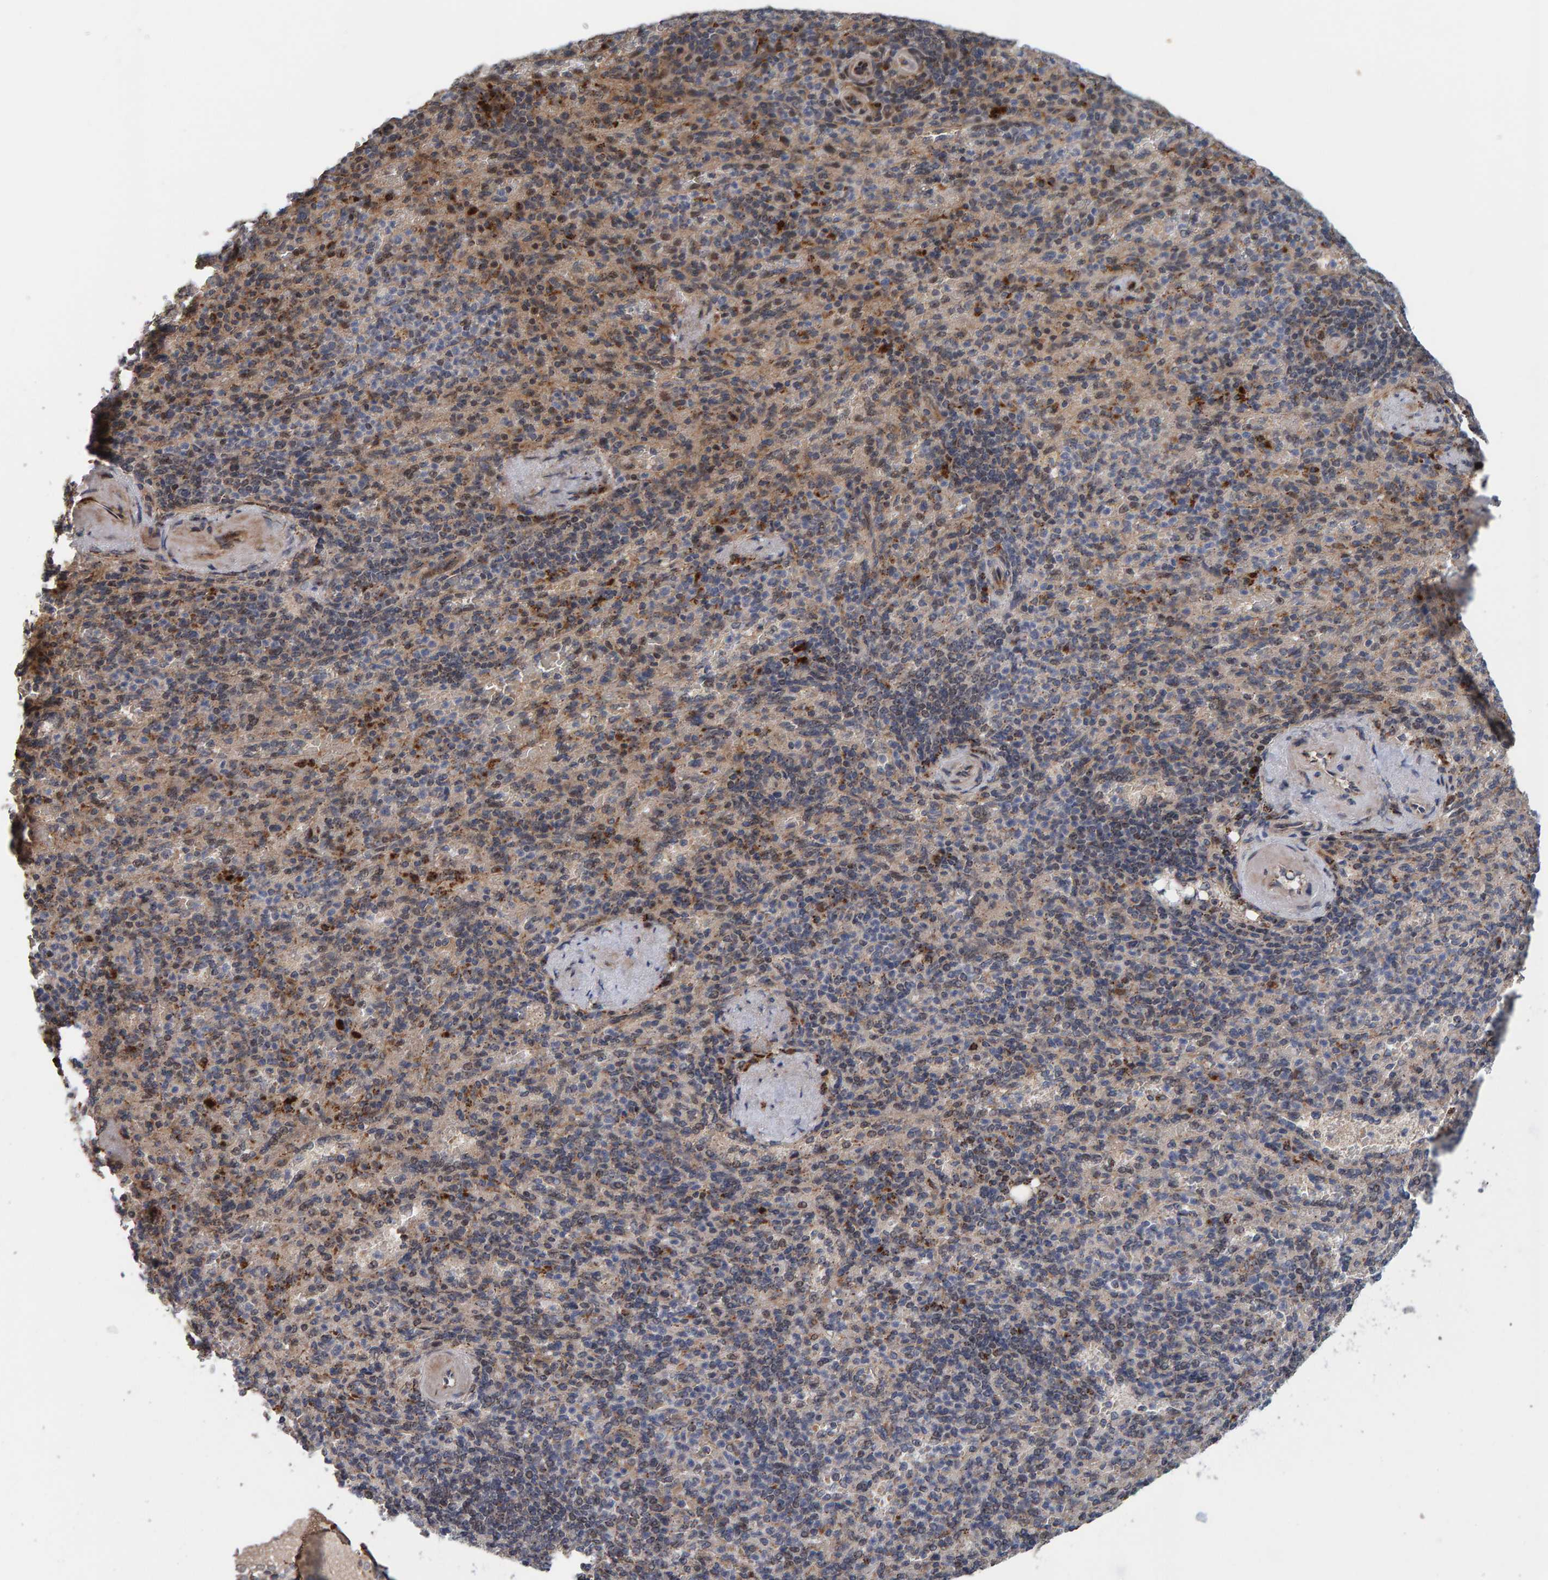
{"staining": {"intensity": "weak", "quantity": "25%-75%", "location": "cytoplasmic/membranous"}, "tissue": "spleen", "cell_type": "Cells in red pulp", "image_type": "normal", "snomed": [{"axis": "morphology", "description": "Normal tissue, NOS"}, {"axis": "topography", "description": "Spleen"}], "caption": "Brown immunohistochemical staining in benign human spleen demonstrates weak cytoplasmic/membranous staining in approximately 25%-75% of cells in red pulp. The staining was performed using DAB, with brown indicating positive protein expression. Nuclei are stained blue with hematoxylin.", "gene": "CCDC25", "patient": {"sex": "female", "age": 74}}